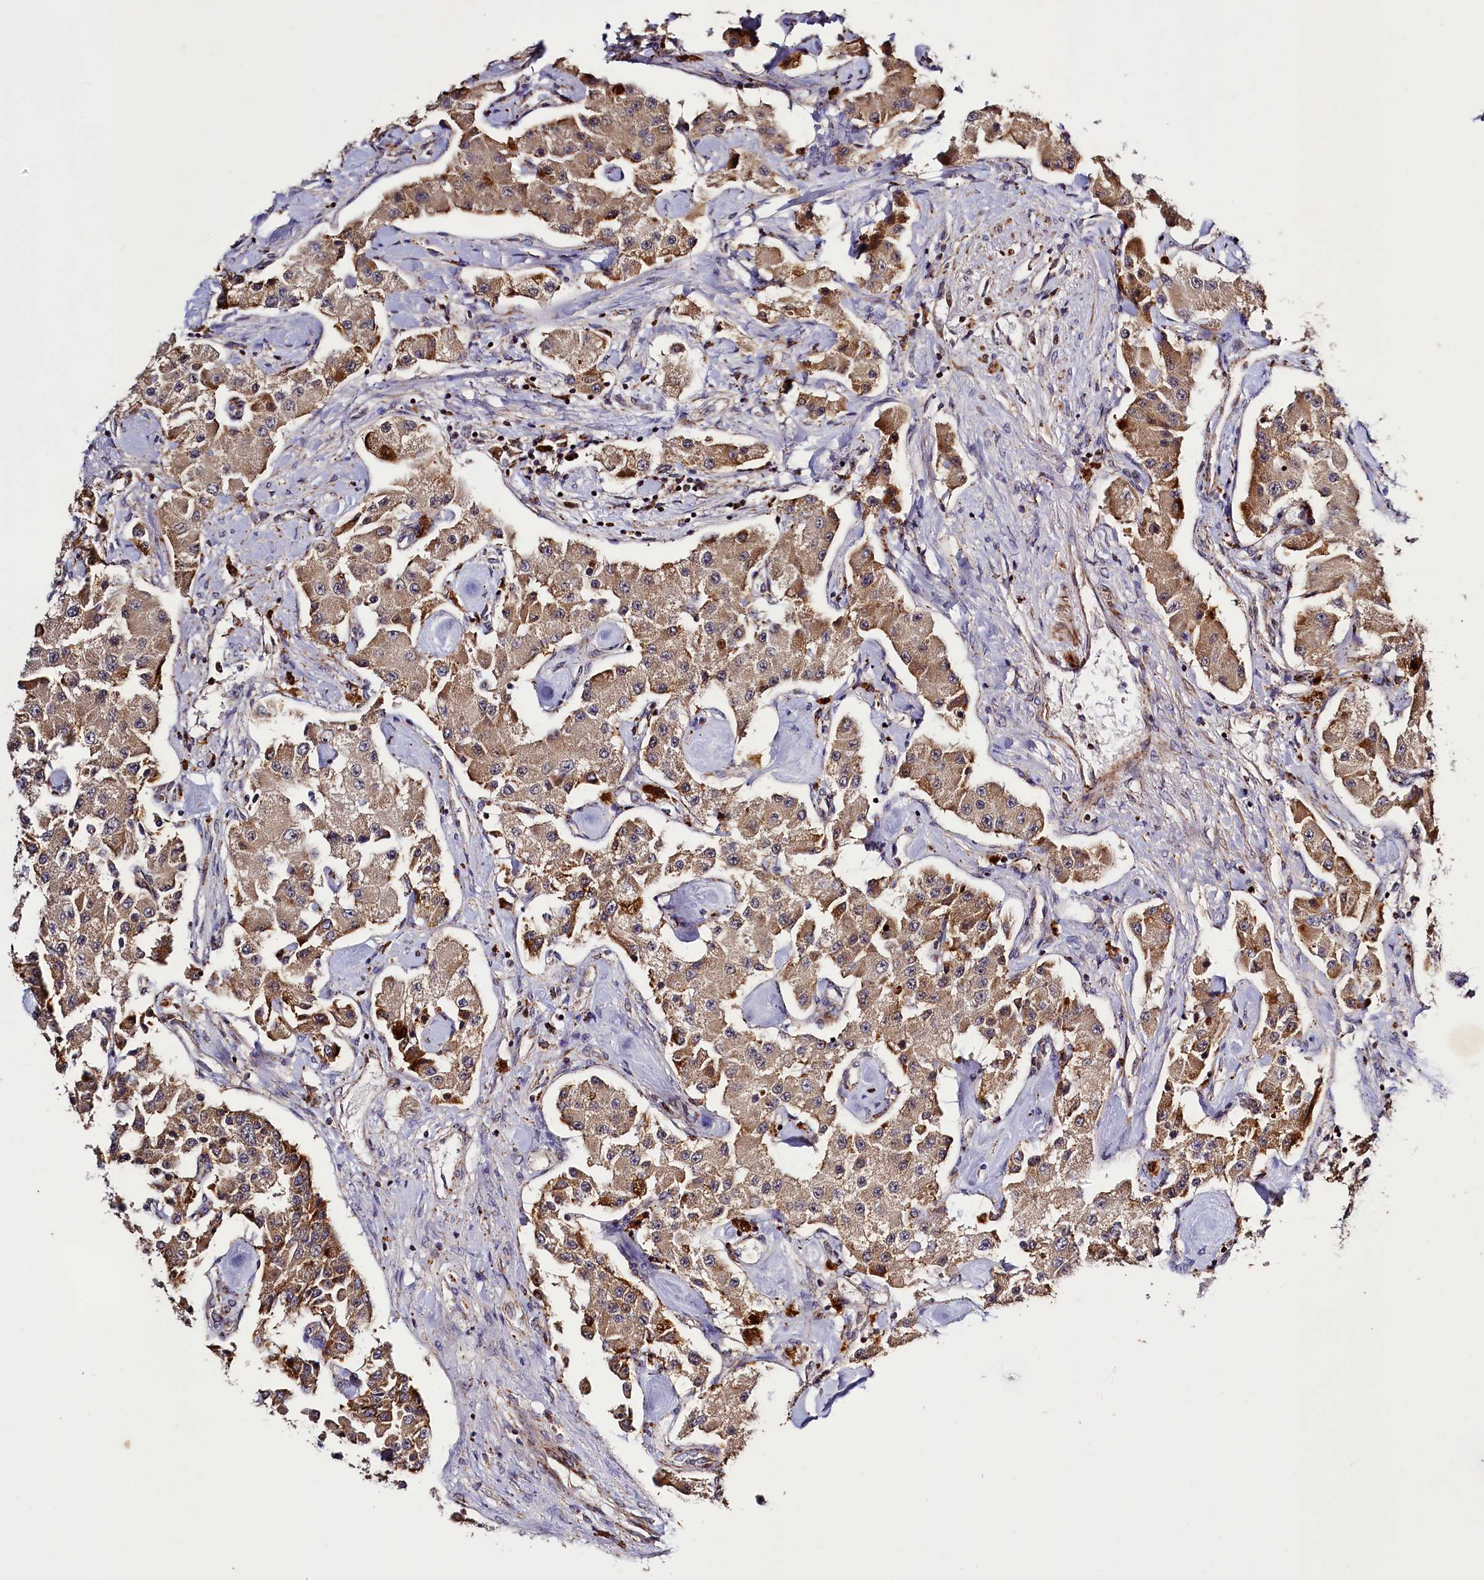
{"staining": {"intensity": "moderate", "quantity": ">75%", "location": "cytoplasmic/membranous"}, "tissue": "carcinoid", "cell_type": "Tumor cells", "image_type": "cancer", "snomed": [{"axis": "morphology", "description": "Carcinoid, malignant, NOS"}, {"axis": "topography", "description": "Pancreas"}], "caption": "Carcinoid tissue demonstrates moderate cytoplasmic/membranous expression in approximately >75% of tumor cells The protein of interest is stained brown, and the nuclei are stained in blue (DAB IHC with brightfield microscopy, high magnification).", "gene": "DYNC2H1", "patient": {"sex": "male", "age": 41}}